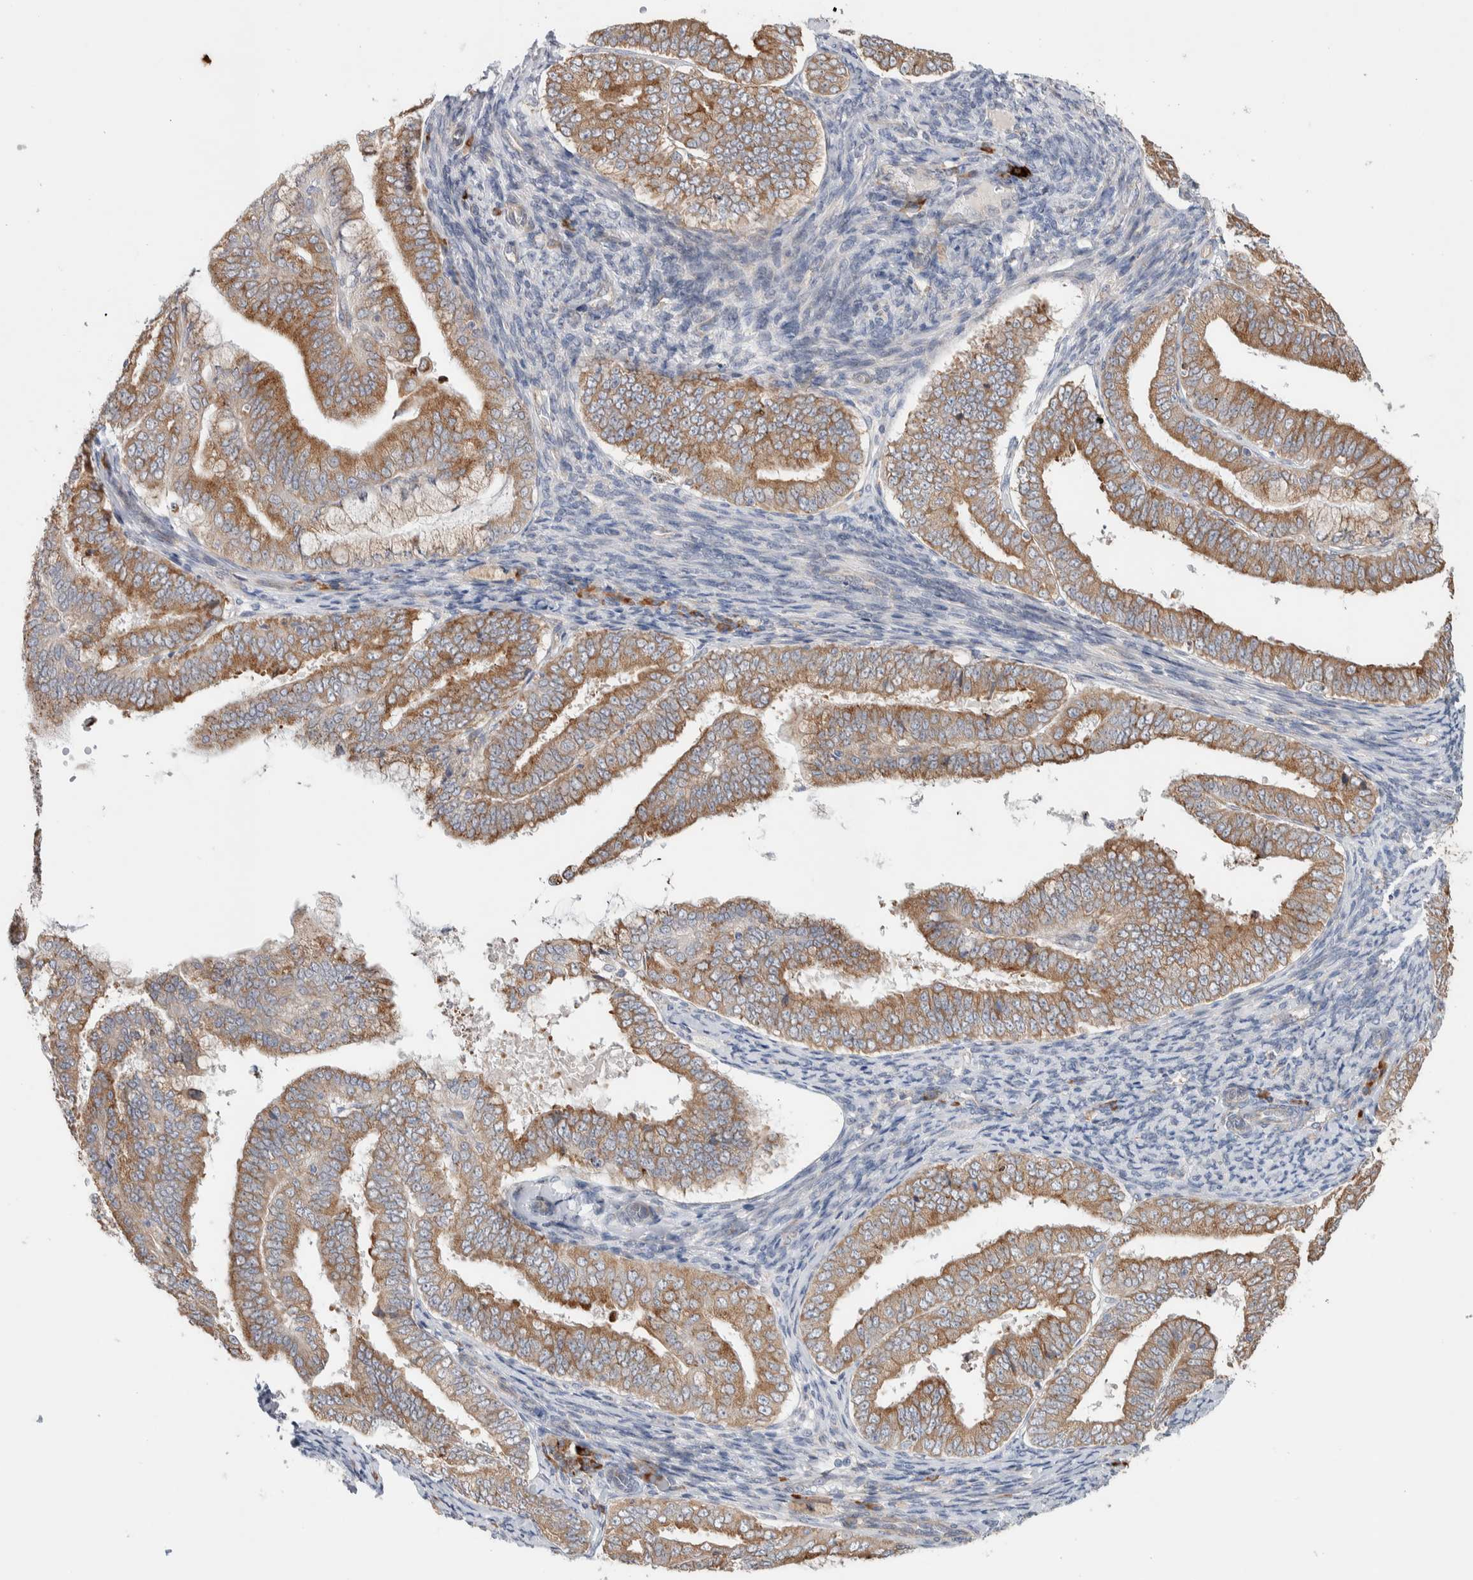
{"staining": {"intensity": "moderate", "quantity": ">75%", "location": "cytoplasmic/membranous"}, "tissue": "endometrial cancer", "cell_type": "Tumor cells", "image_type": "cancer", "snomed": [{"axis": "morphology", "description": "Adenocarcinoma, NOS"}, {"axis": "topography", "description": "Endometrium"}], "caption": "An immunohistochemistry (IHC) micrograph of neoplastic tissue is shown. Protein staining in brown shows moderate cytoplasmic/membranous positivity in endometrial adenocarcinoma within tumor cells.", "gene": "ADCY8", "patient": {"sex": "female", "age": 63}}